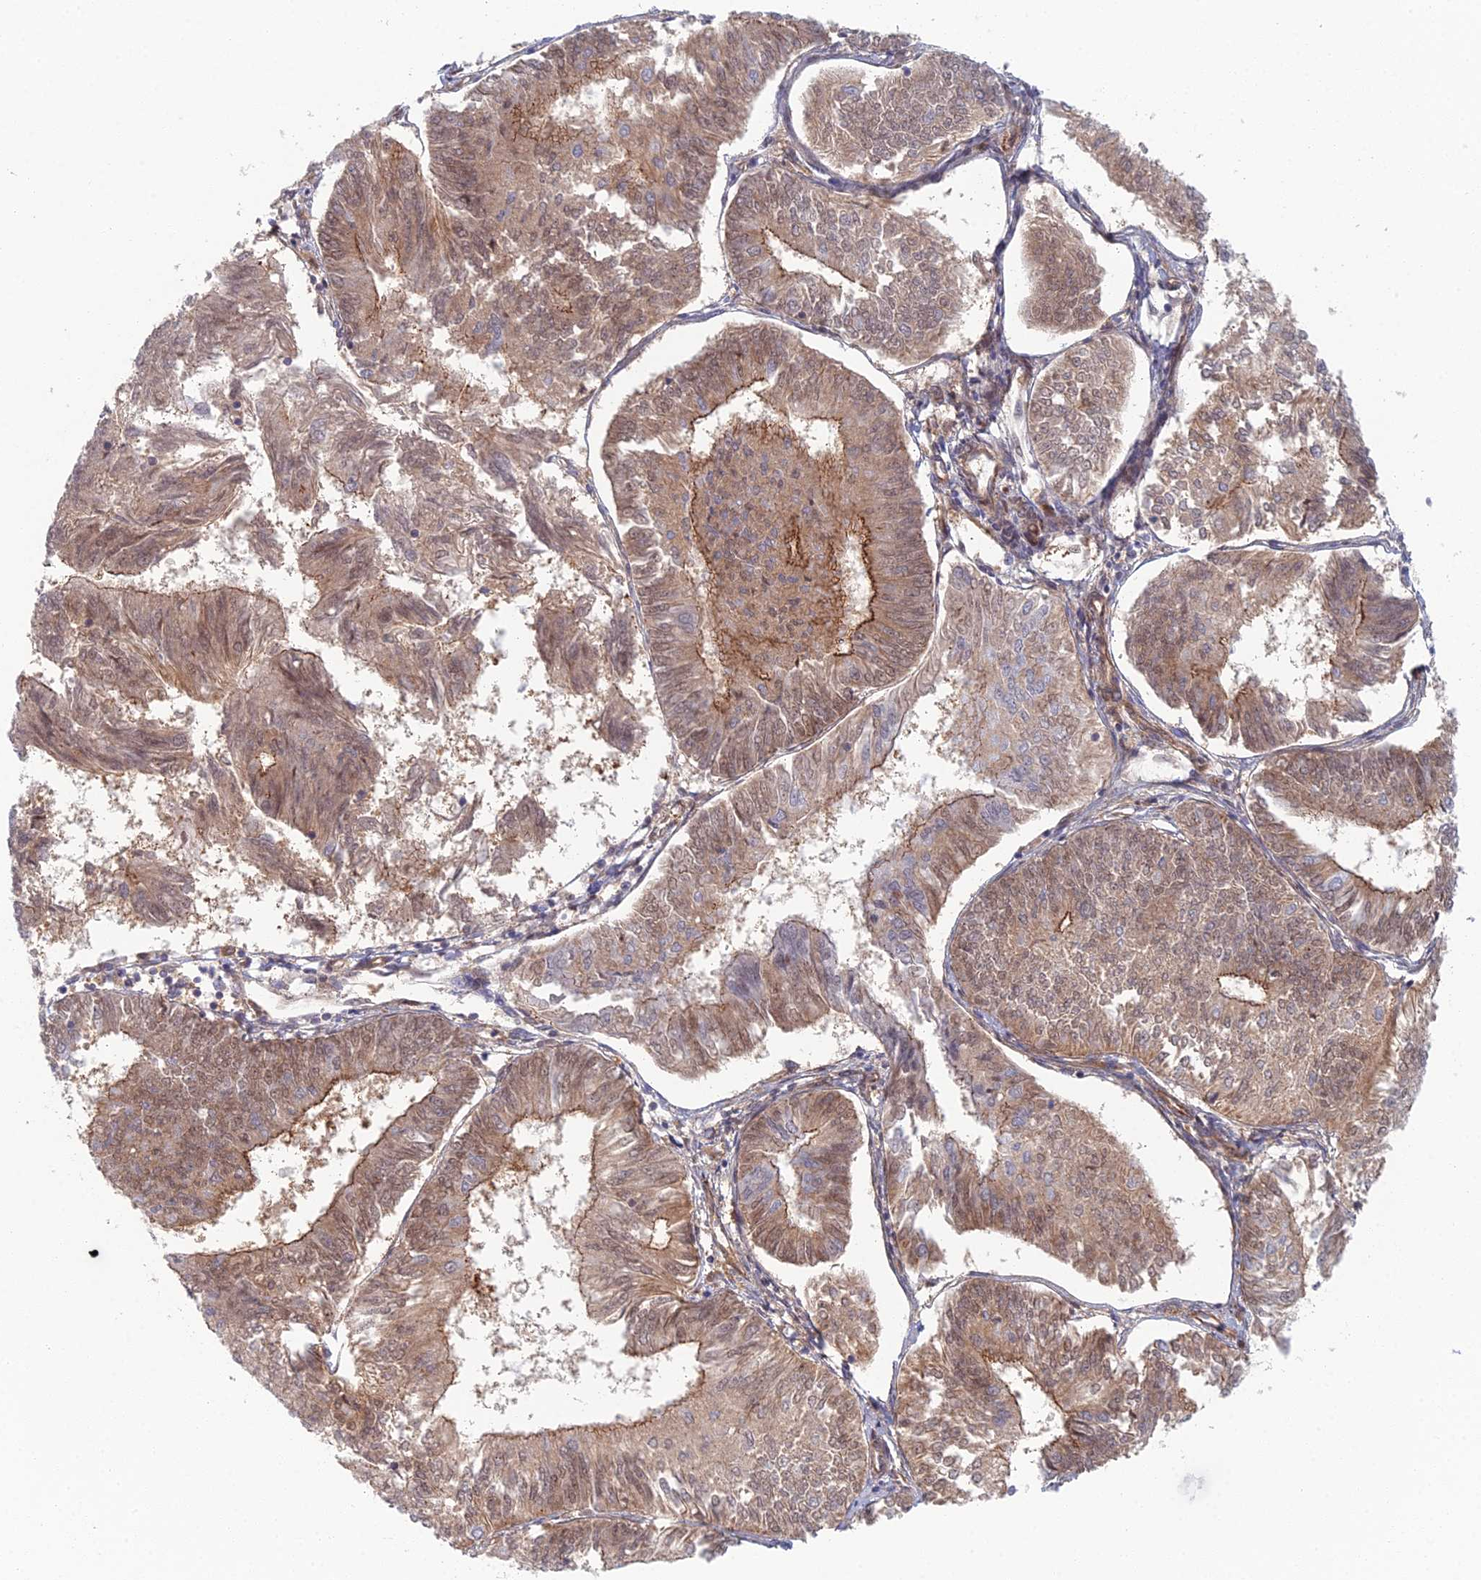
{"staining": {"intensity": "moderate", "quantity": ">75%", "location": "cytoplasmic/membranous"}, "tissue": "endometrial cancer", "cell_type": "Tumor cells", "image_type": "cancer", "snomed": [{"axis": "morphology", "description": "Adenocarcinoma, NOS"}, {"axis": "topography", "description": "Endometrium"}], "caption": "Immunohistochemistry (IHC) of endometrial cancer displays medium levels of moderate cytoplasmic/membranous expression in about >75% of tumor cells.", "gene": "ABHD1", "patient": {"sex": "female", "age": 58}}